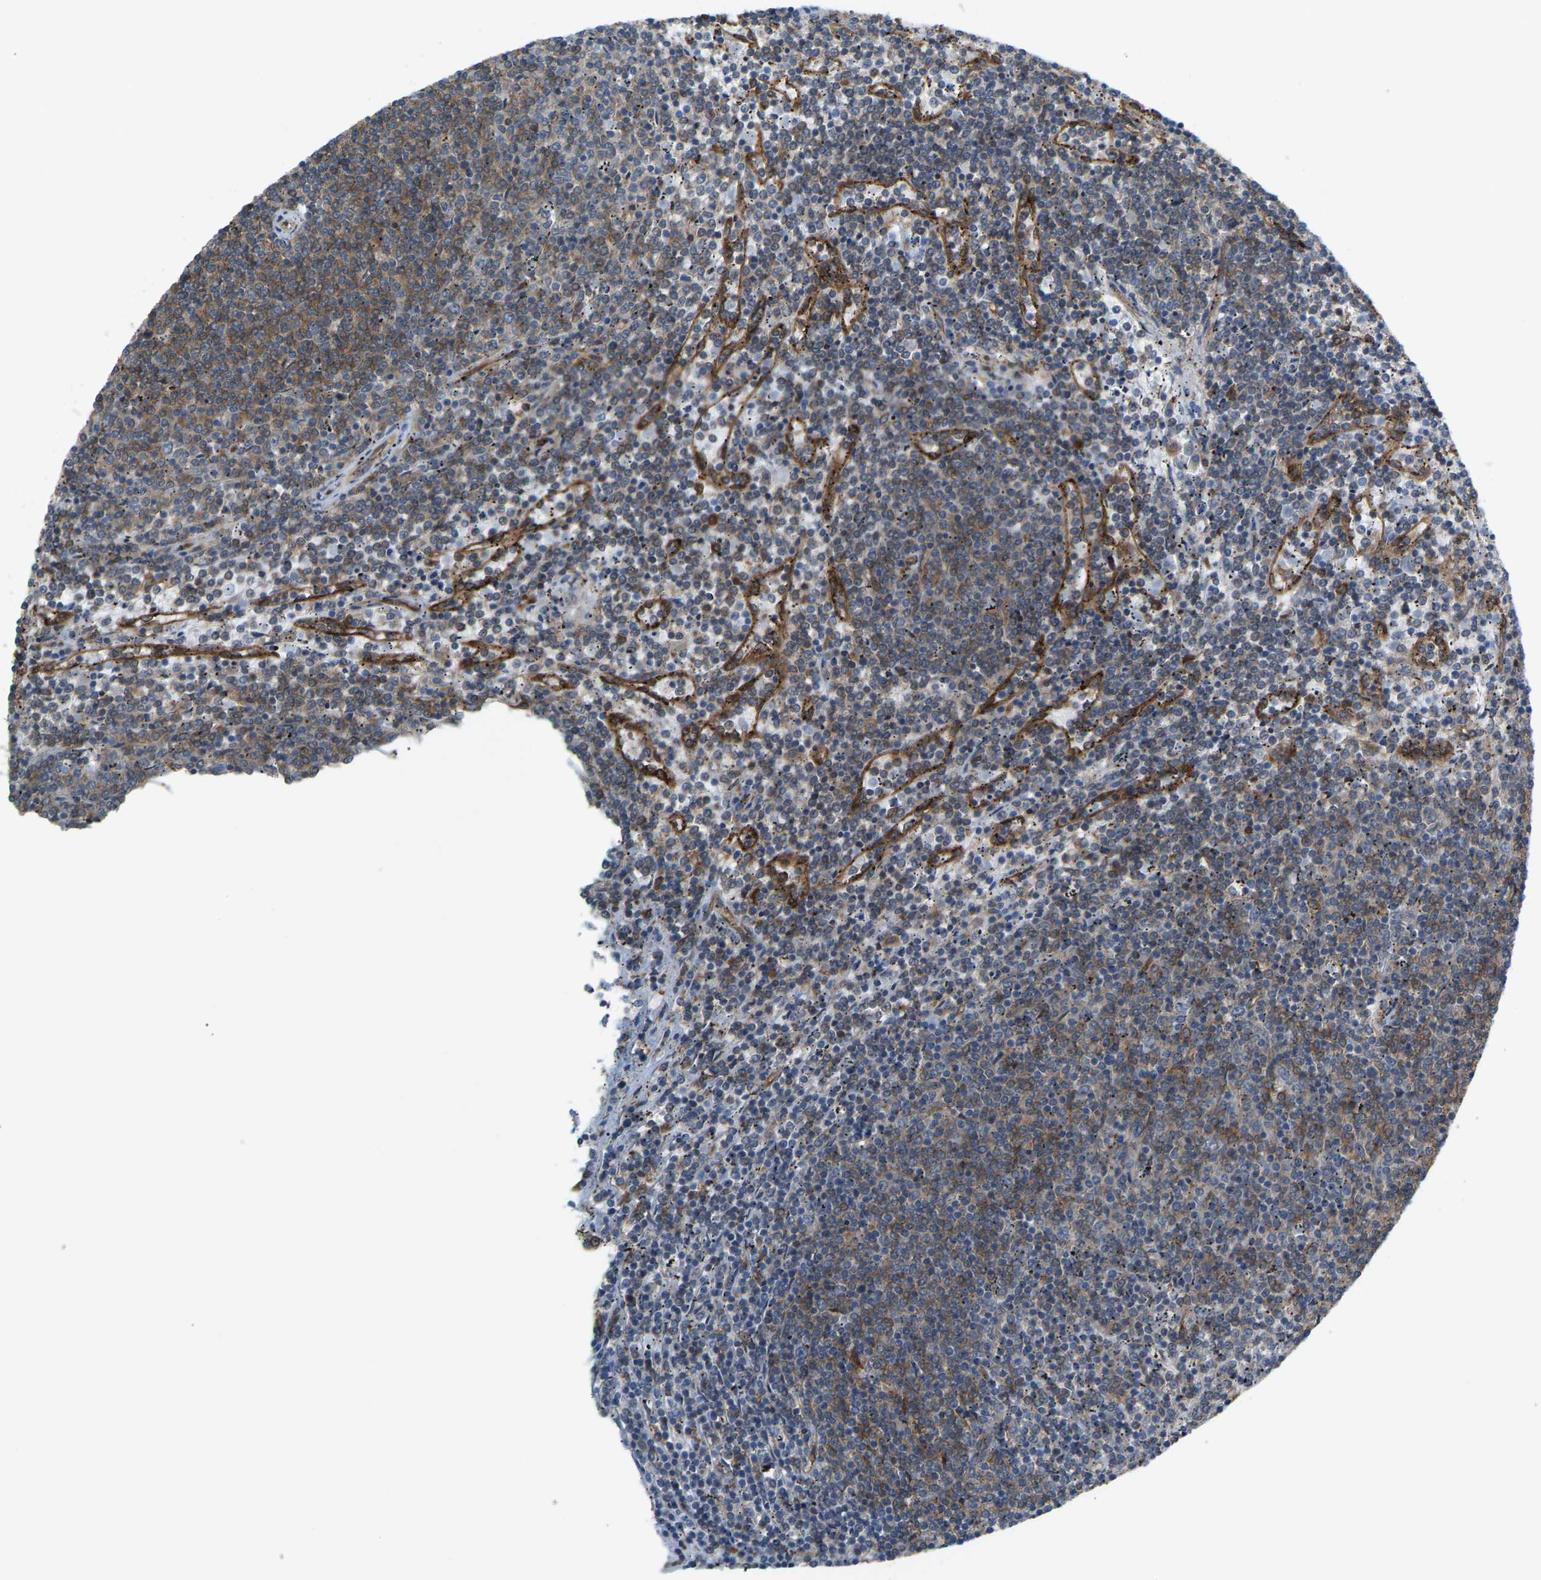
{"staining": {"intensity": "weak", "quantity": ">75%", "location": "cytoplasmic/membranous"}, "tissue": "lymphoma", "cell_type": "Tumor cells", "image_type": "cancer", "snomed": [{"axis": "morphology", "description": "Malignant lymphoma, non-Hodgkin's type, Low grade"}, {"axis": "topography", "description": "Spleen"}], "caption": "Lymphoma stained with a protein marker displays weak staining in tumor cells.", "gene": "PICALM", "patient": {"sex": "female", "age": 50}}